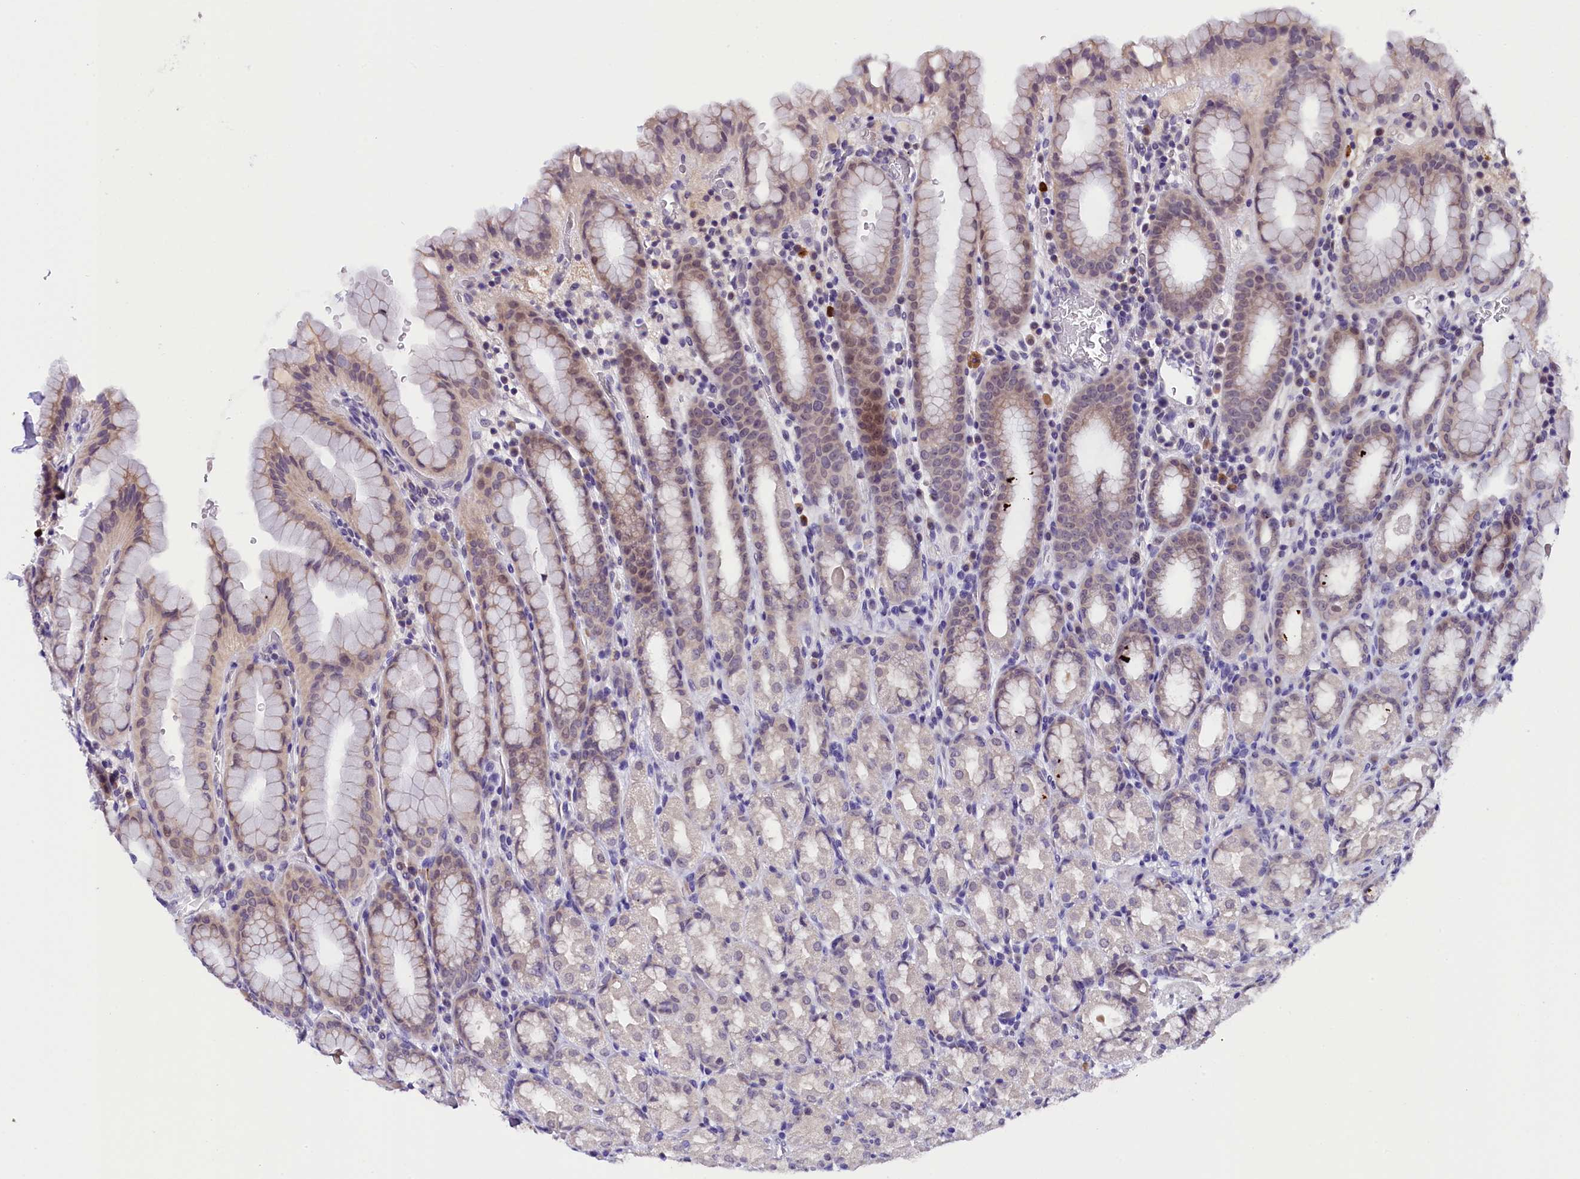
{"staining": {"intensity": "weak", "quantity": "<25%", "location": "cytoplasmic/membranous"}, "tissue": "stomach", "cell_type": "Glandular cells", "image_type": "normal", "snomed": [{"axis": "morphology", "description": "Normal tissue, NOS"}, {"axis": "topography", "description": "Stomach, upper"}, {"axis": "topography", "description": "Stomach, lower"}, {"axis": "topography", "description": "Small intestine"}], "caption": "A high-resolution histopathology image shows immunohistochemistry staining of unremarkable stomach, which displays no significant expression in glandular cells. (DAB (3,3'-diaminobenzidine) IHC visualized using brightfield microscopy, high magnification).", "gene": "IQCN", "patient": {"sex": "male", "age": 68}}